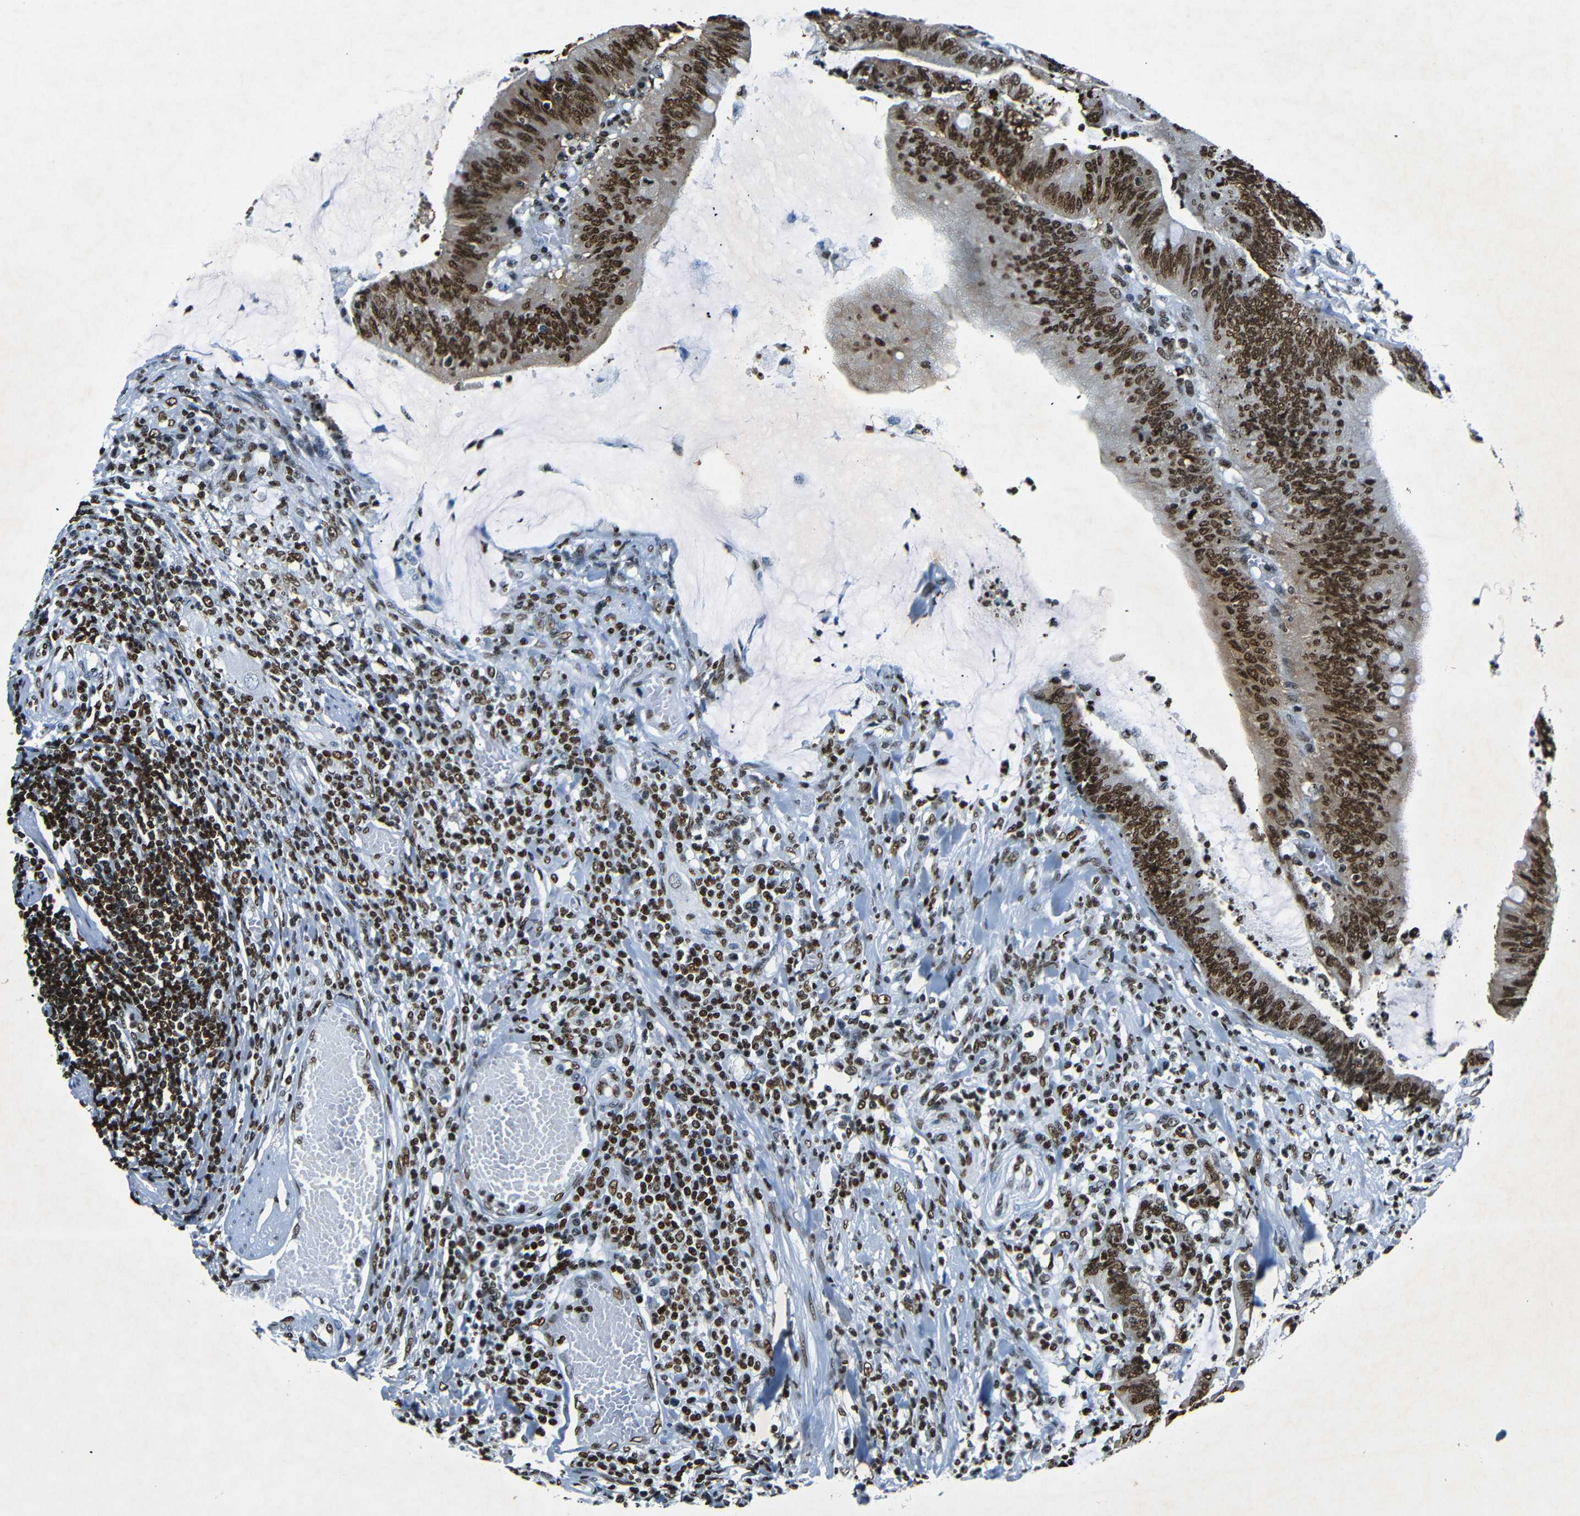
{"staining": {"intensity": "strong", "quantity": ">75%", "location": "nuclear"}, "tissue": "colorectal cancer", "cell_type": "Tumor cells", "image_type": "cancer", "snomed": [{"axis": "morphology", "description": "Adenocarcinoma, NOS"}, {"axis": "topography", "description": "Rectum"}], "caption": "Strong nuclear staining is identified in about >75% of tumor cells in adenocarcinoma (colorectal). The protein of interest is shown in brown color, while the nuclei are stained blue.", "gene": "HMGN1", "patient": {"sex": "female", "age": 66}}